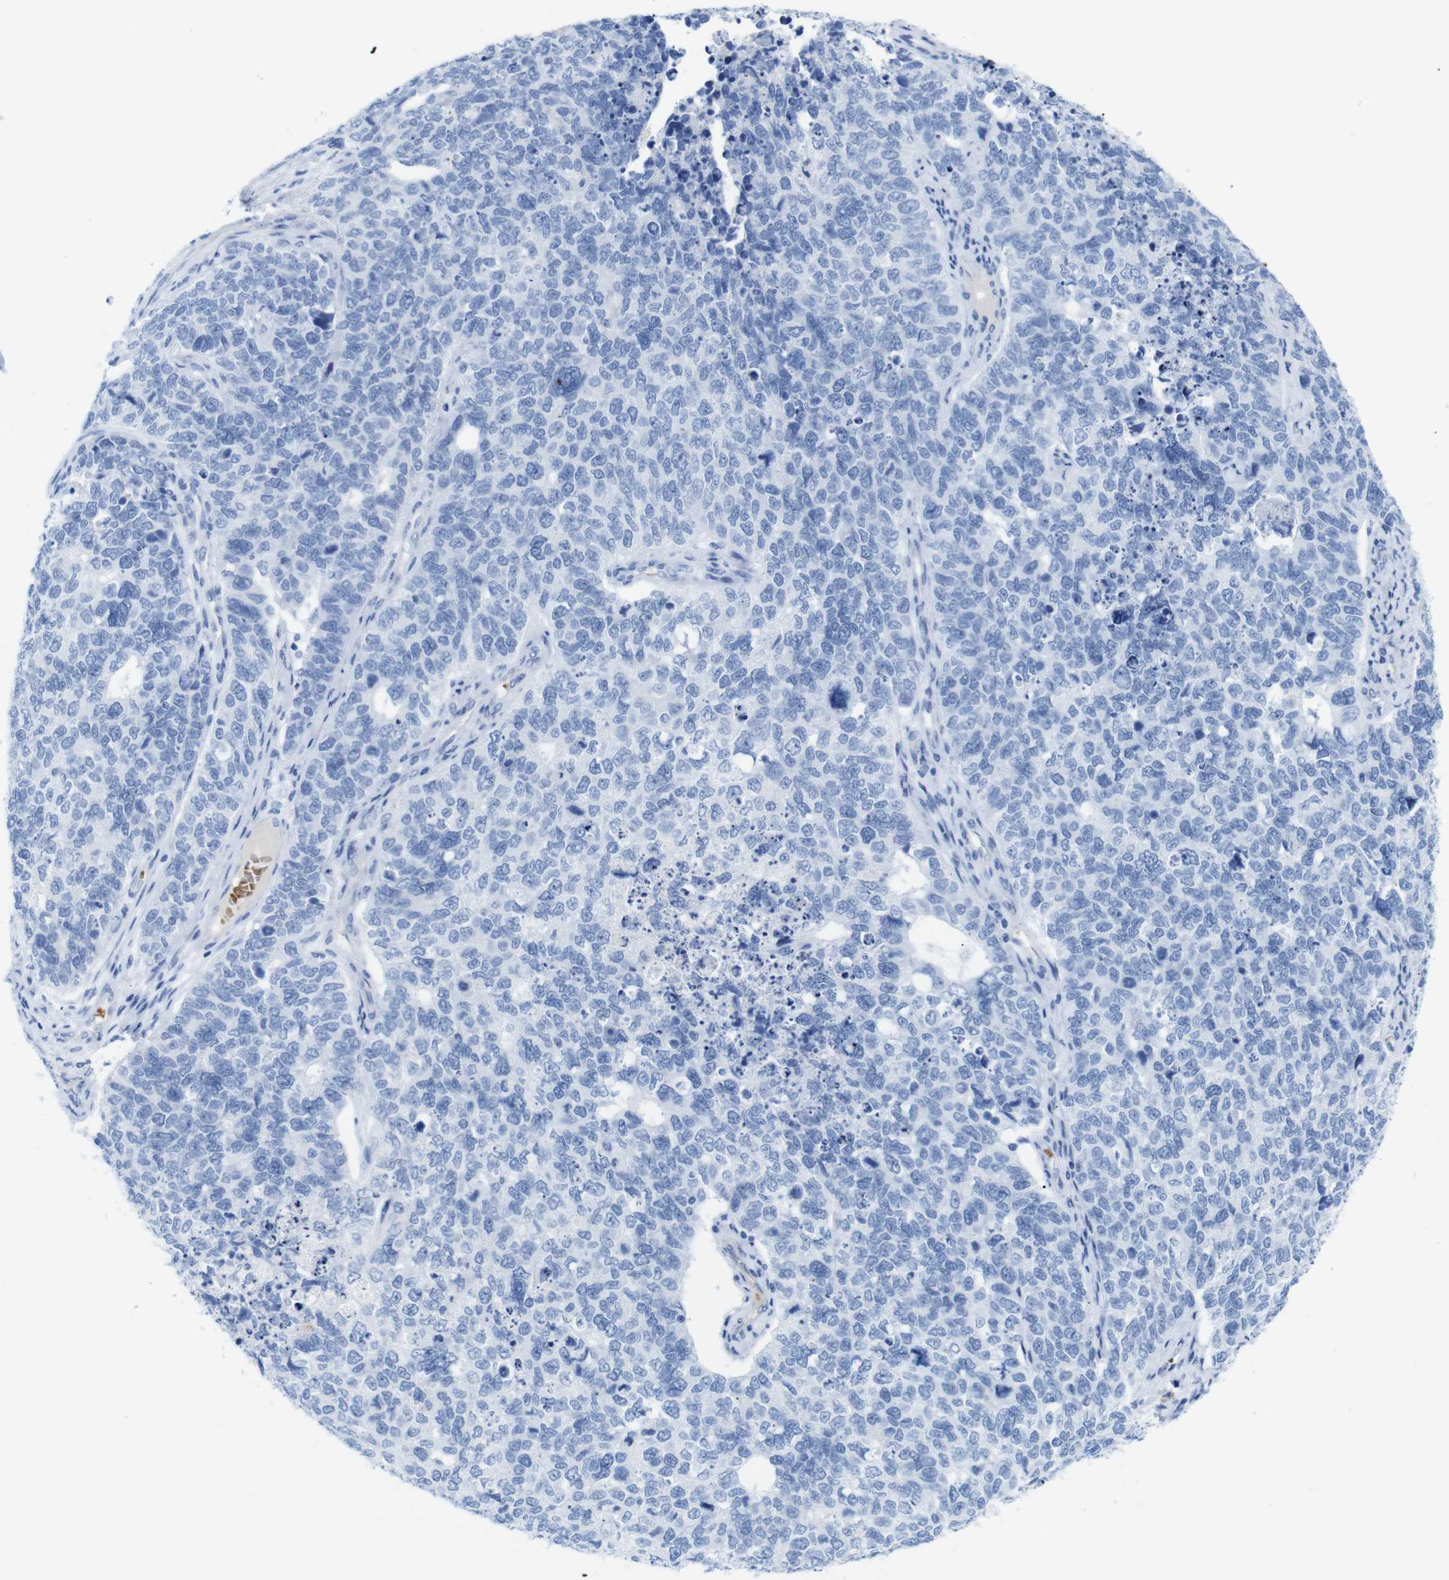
{"staining": {"intensity": "negative", "quantity": "none", "location": "none"}, "tissue": "cervical cancer", "cell_type": "Tumor cells", "image_type": "cancer", "snomed": [{"axis": "morphology", "description": "Squamous cell carcinoma, NOS"}, {"axis": "topography", "description": "Cervix"}], "caption": "IHC of cervical cancer (squamous cell carcinoma) demonstrates no expression in tumor cells. (Stains: DAB immunohistochemistry (IHC) with hematoxylin counter stain, Microscopy: brightfield microscopy at high magnification).", "gene": "ERVMER34-1", "patient": {"sex": "female", "age": 63}}